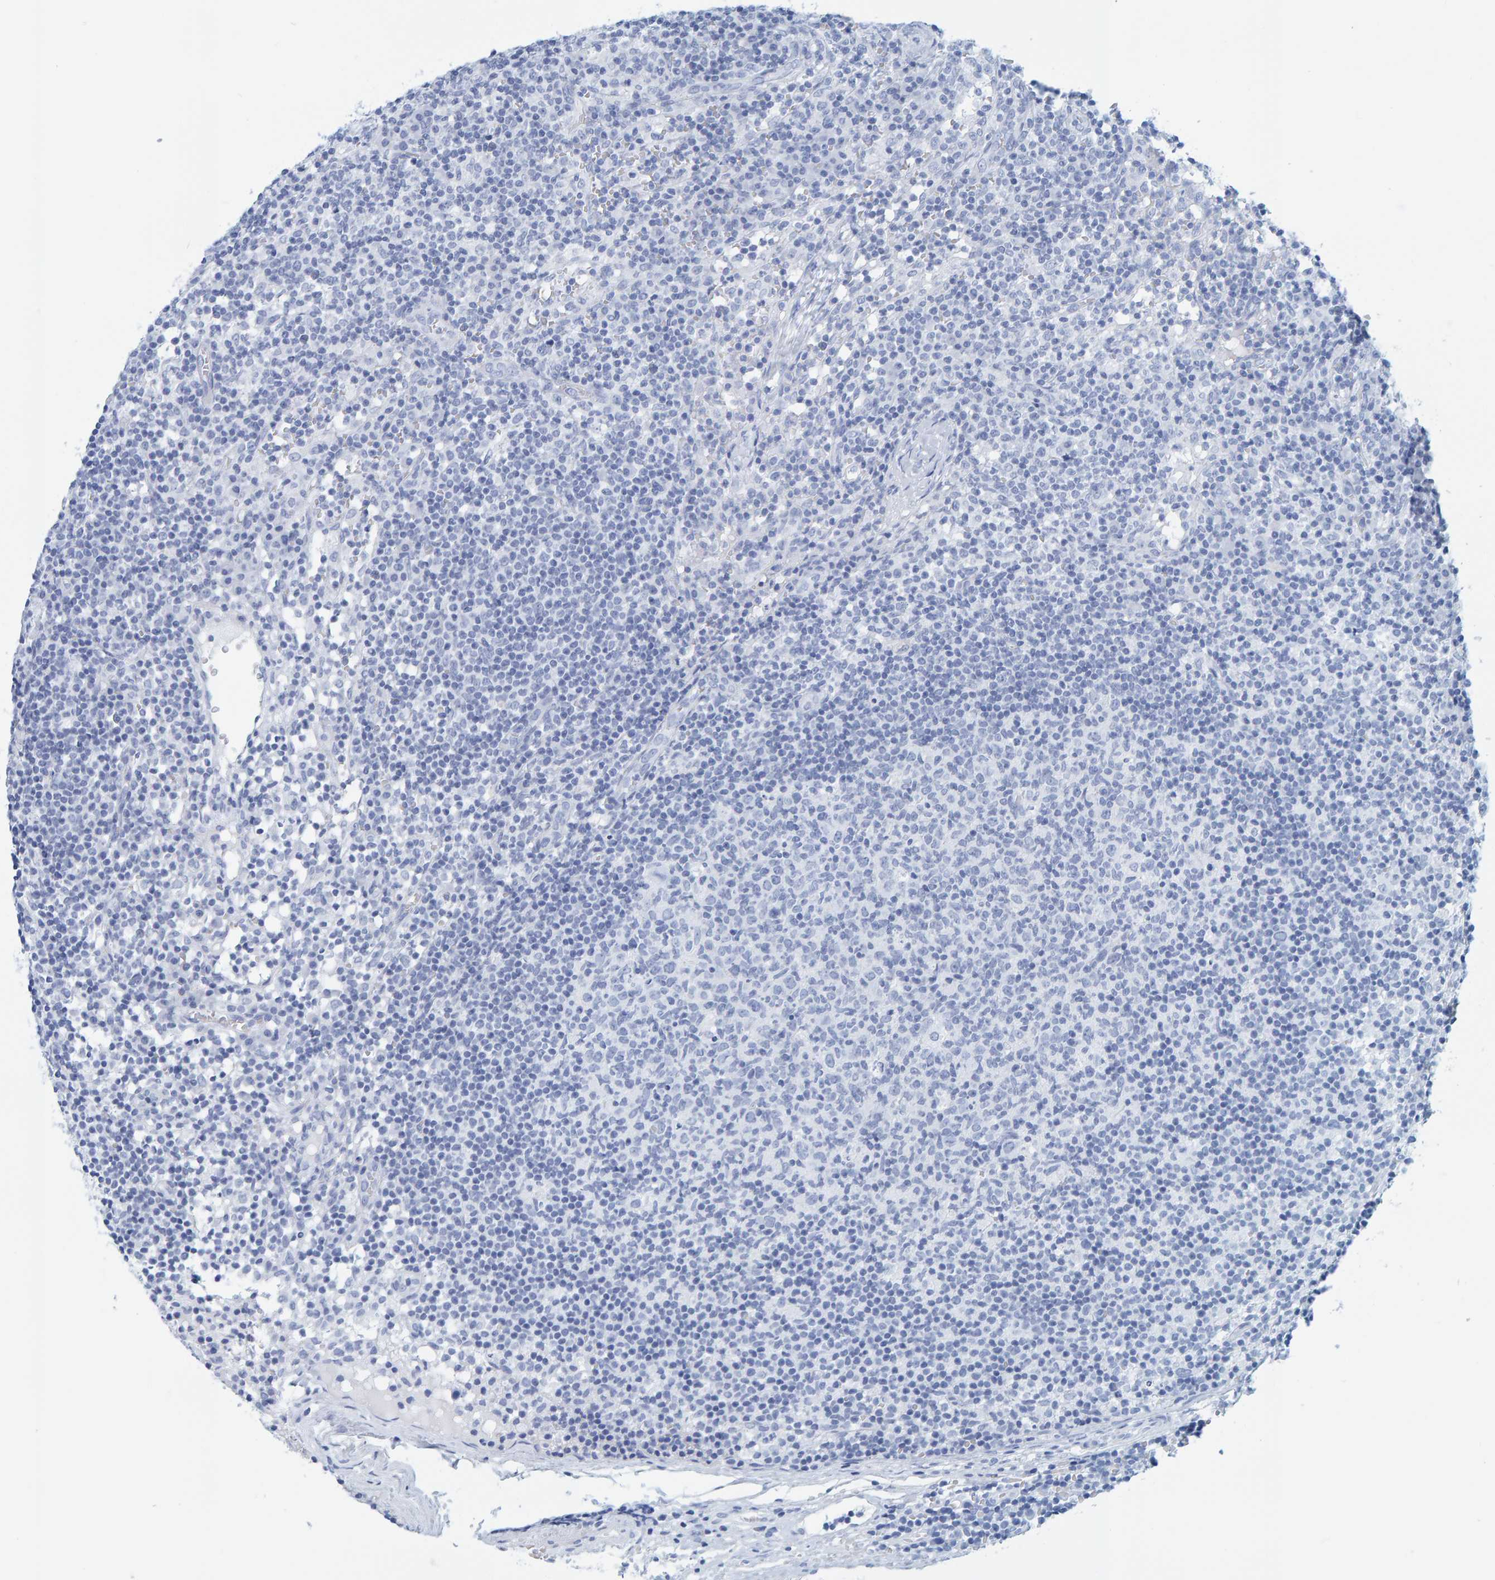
{"staining": {"intensity": "negative", "quantity": "none", "location": "none"}, "tissue": "lymph node", "cell_type": "Germinal center cells", "image_type": "normal", "snomed": [{"axis": "morphology", "description": "Normal tissue, NOS"}, {"axis": "morphology", "description": "Inflammation, NOS"}, {"axis": "topography", "description": "Lymph node"}], "caption": "Benign lymph node was stained to show a protein in brown. There is no significant positivity in germinal center cells. (IHC, brightfield microscopy, high magnification).", "gene": "SFTPC", "patient": {"sex": "male", "age": 55}}